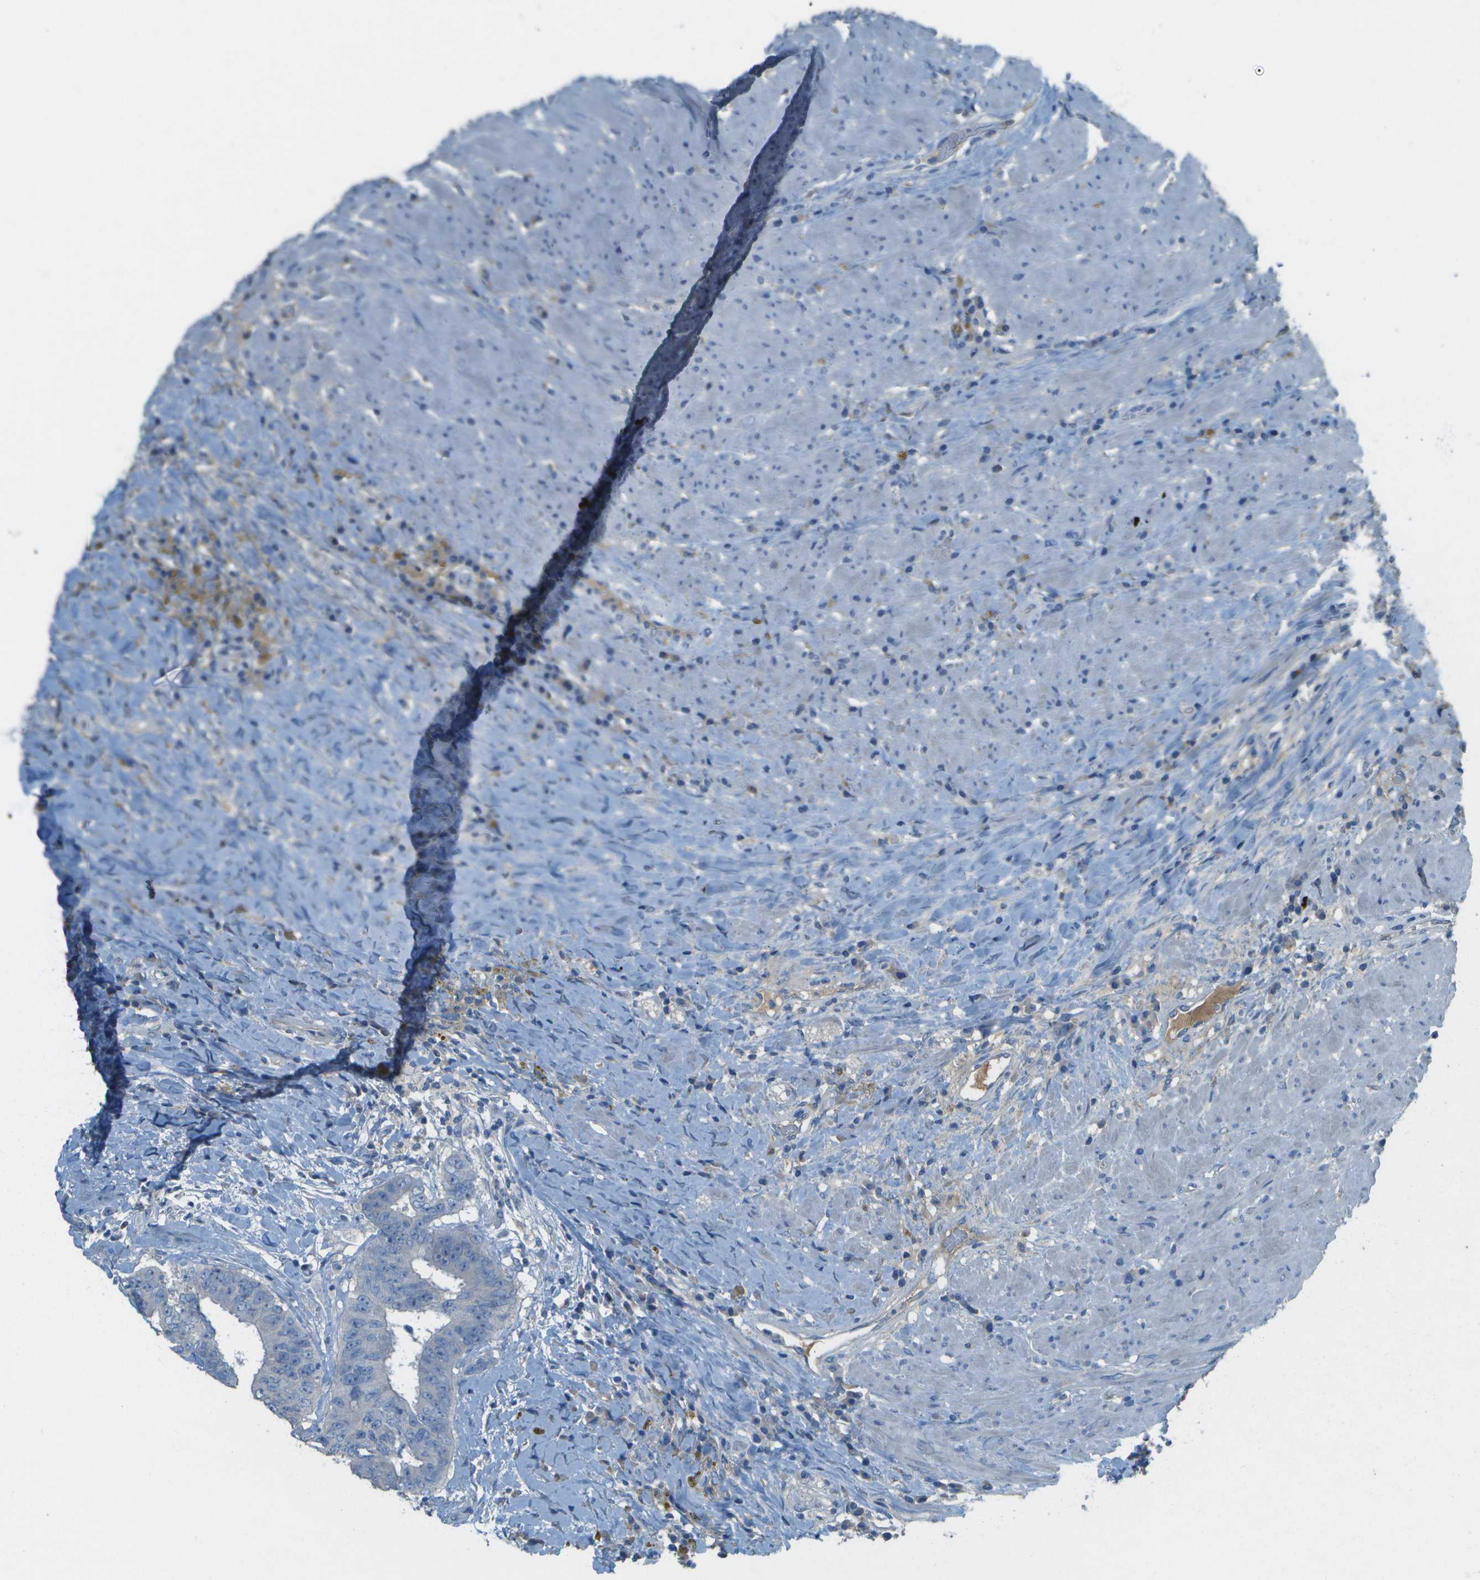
{"staining": {"intensity": "negative", "quantity": "none", "location": "none"}, "tissue": "colorectal cancer", "cell_type": "Tumor cells", "image_type": "cancer", "snomed": [{"axis": "morphology", "description": "Adenocarcinoma, NOS"}, {"axis": "topography", "description": "Rectum"}], "caption": "An immunohistochemistry (IHC) histopathology image of adenocarcinoma (colorectal) is shown. There is no staining in tumor cells of adenocarcinoma (colorectal). (Immunohistochemistry, brightfield microscopy, high magnification).", "gene": "LGI2", "patient": {"sex": "male", "age": 72}}